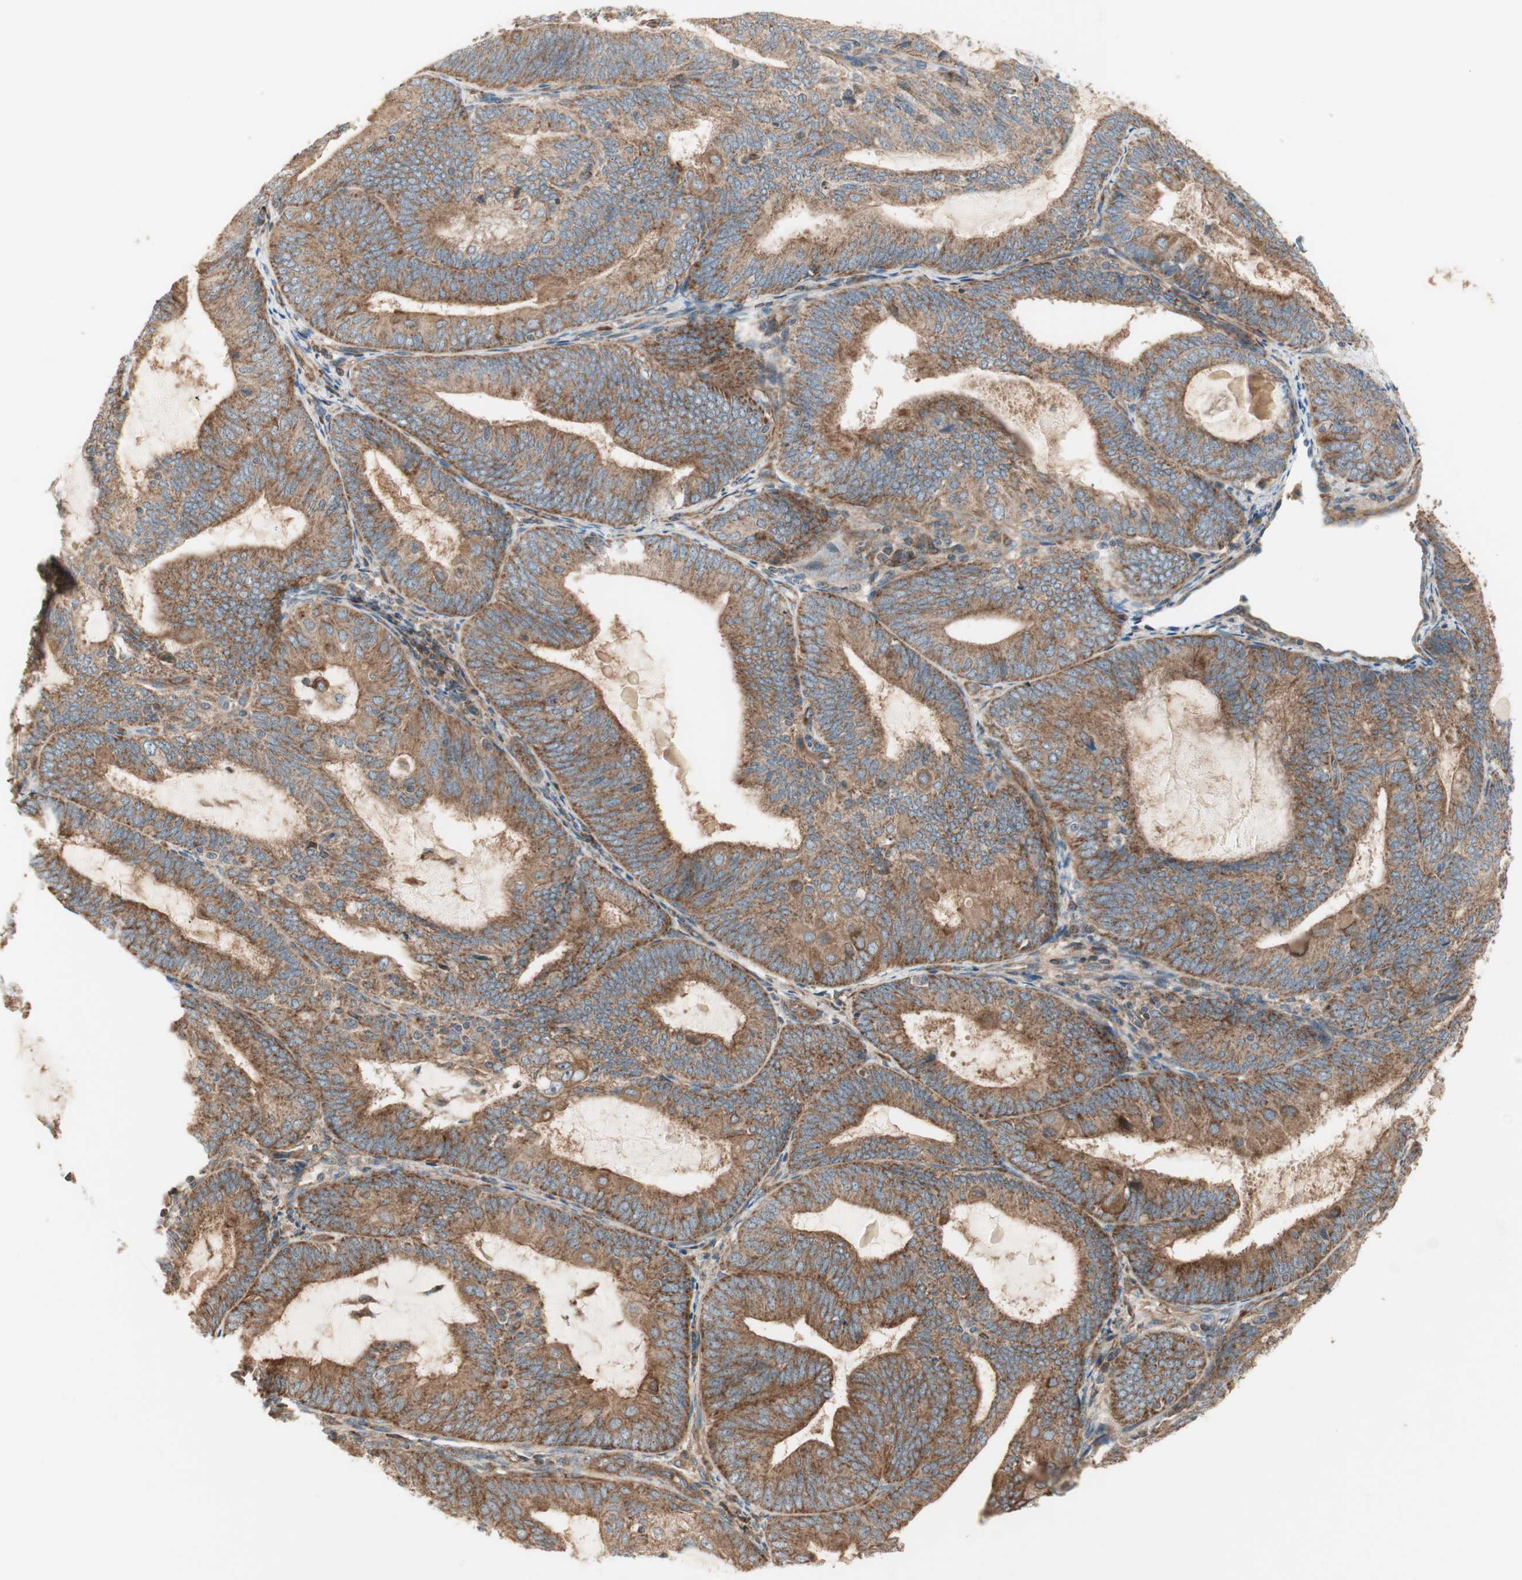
{"staining": {"intensity": "strong", "quantity": ">75%", "location": "cytoplasmic/membranous"}, "tissue": "endometrial cancer", "cell_type": "Tumor cells", "image_type": "cancer", "snomed": [{"axis": "morphology", "description": "Adenocarcinoma, NOS"}, {"axis": "topography", "description": "Endometrium"}], "caption": "Tumor cells exhibit high levels of strong cytoplasmic/membranous staining in about >75% of cells in endometrial adenocarcinoma. (Brightfield microscopy of DAB IHC at high magnification).", "gene": "CTTNBP2NL", "patient": {"sex": "female", "age": 81}}